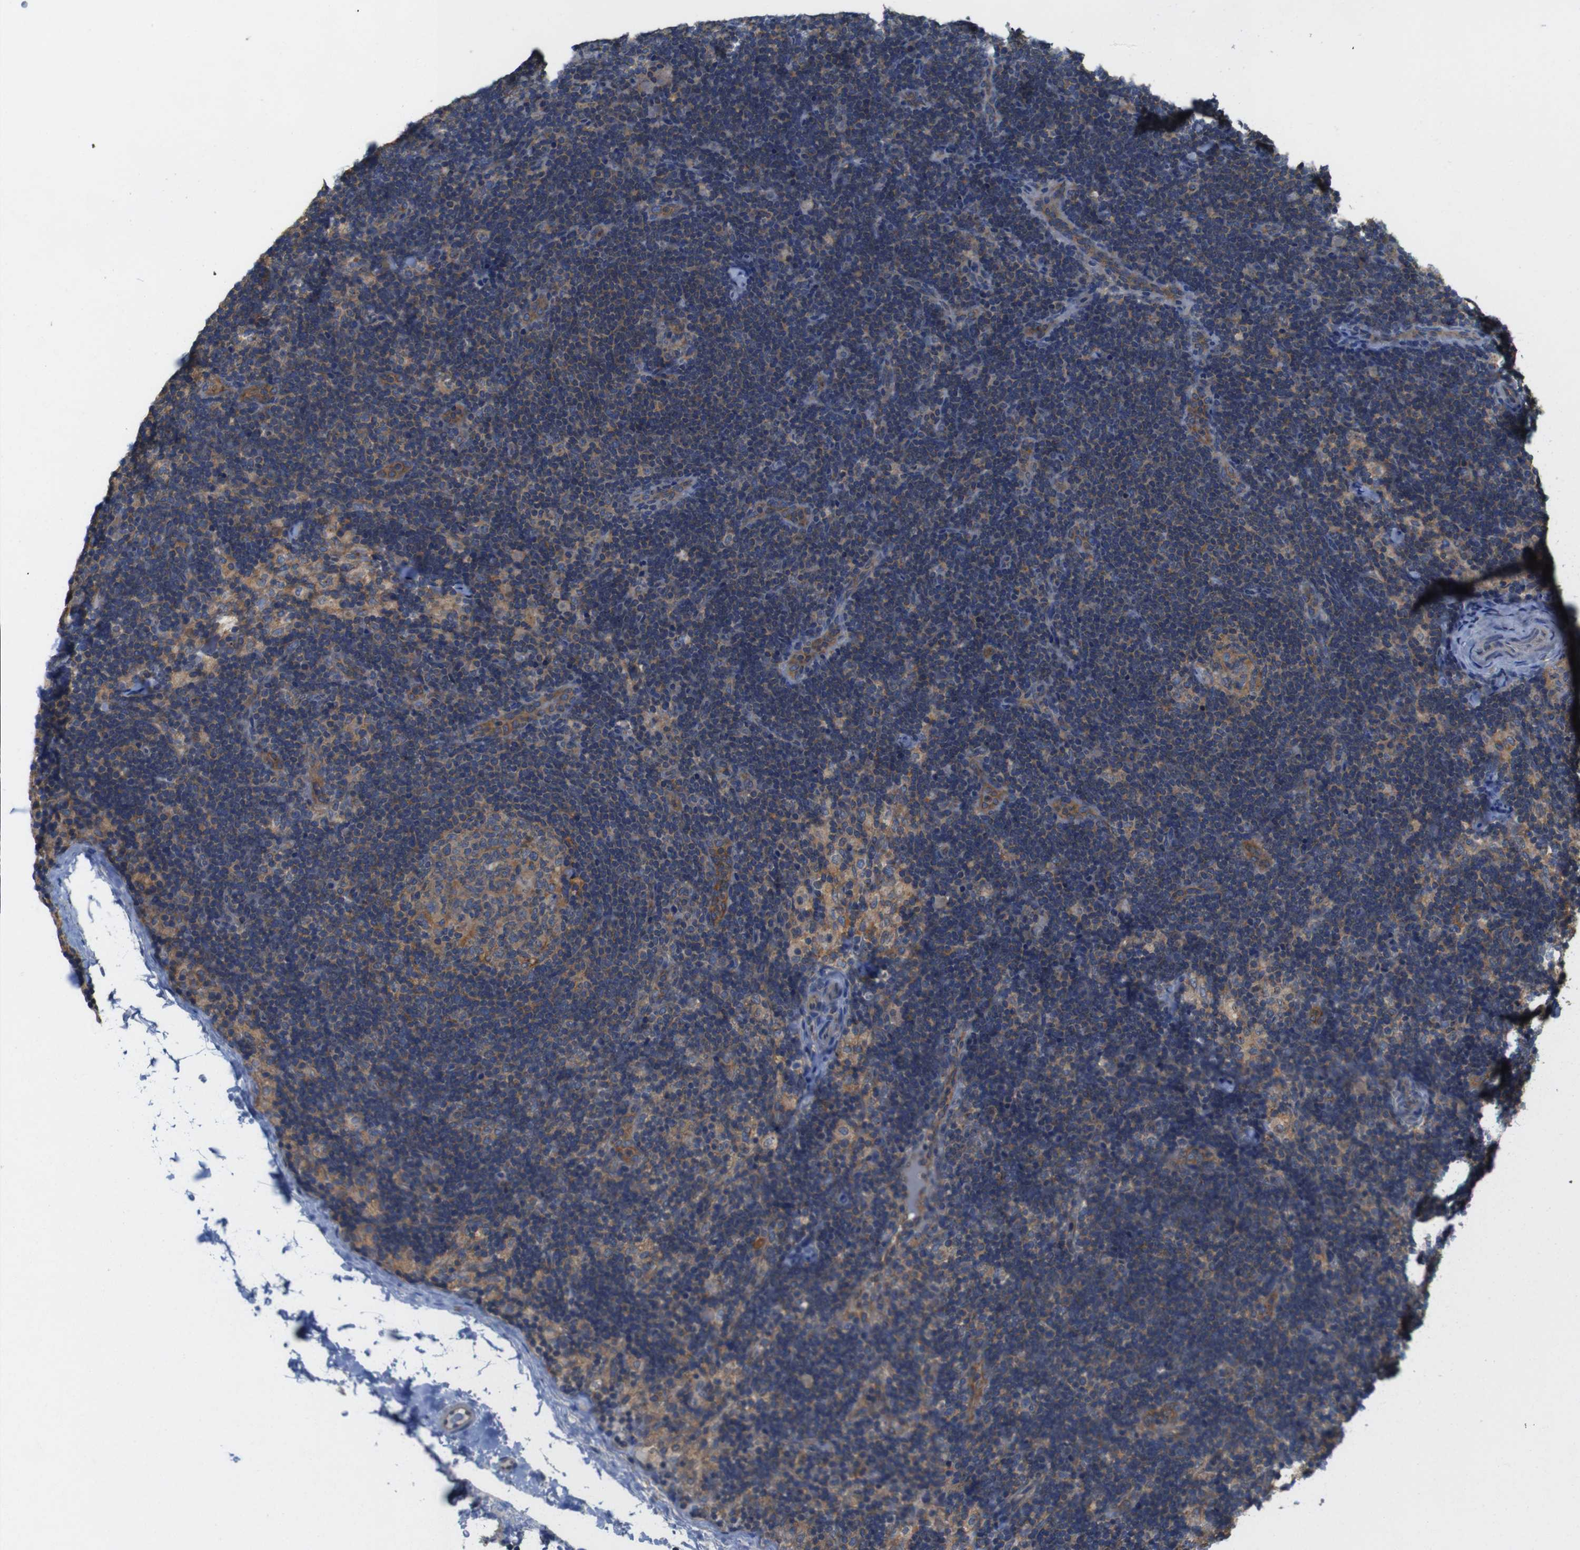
{"staining": {"intensity": "moderate", "quantity": ">75%", "location": "cytoplasmic/membranous"}, "tissue": "lymph node", "cell_type": "Germinal center cells", "image_type": "normal", "snomed": [{"axis": "morphology", "description": "Normal tissue, NOS"}, {"axis": "topography", "description": "Lymph node"}], "caption": "IHC of benign lymph node exhibits medium levels of moderate cytoplasmic/membranous staining in approximately >75% of germinal center cells. (Brightfield microscopy of DAB IHC at high magnification).", "gene": "DCTN1", "patient": {"sex": "female", "age": 14}}